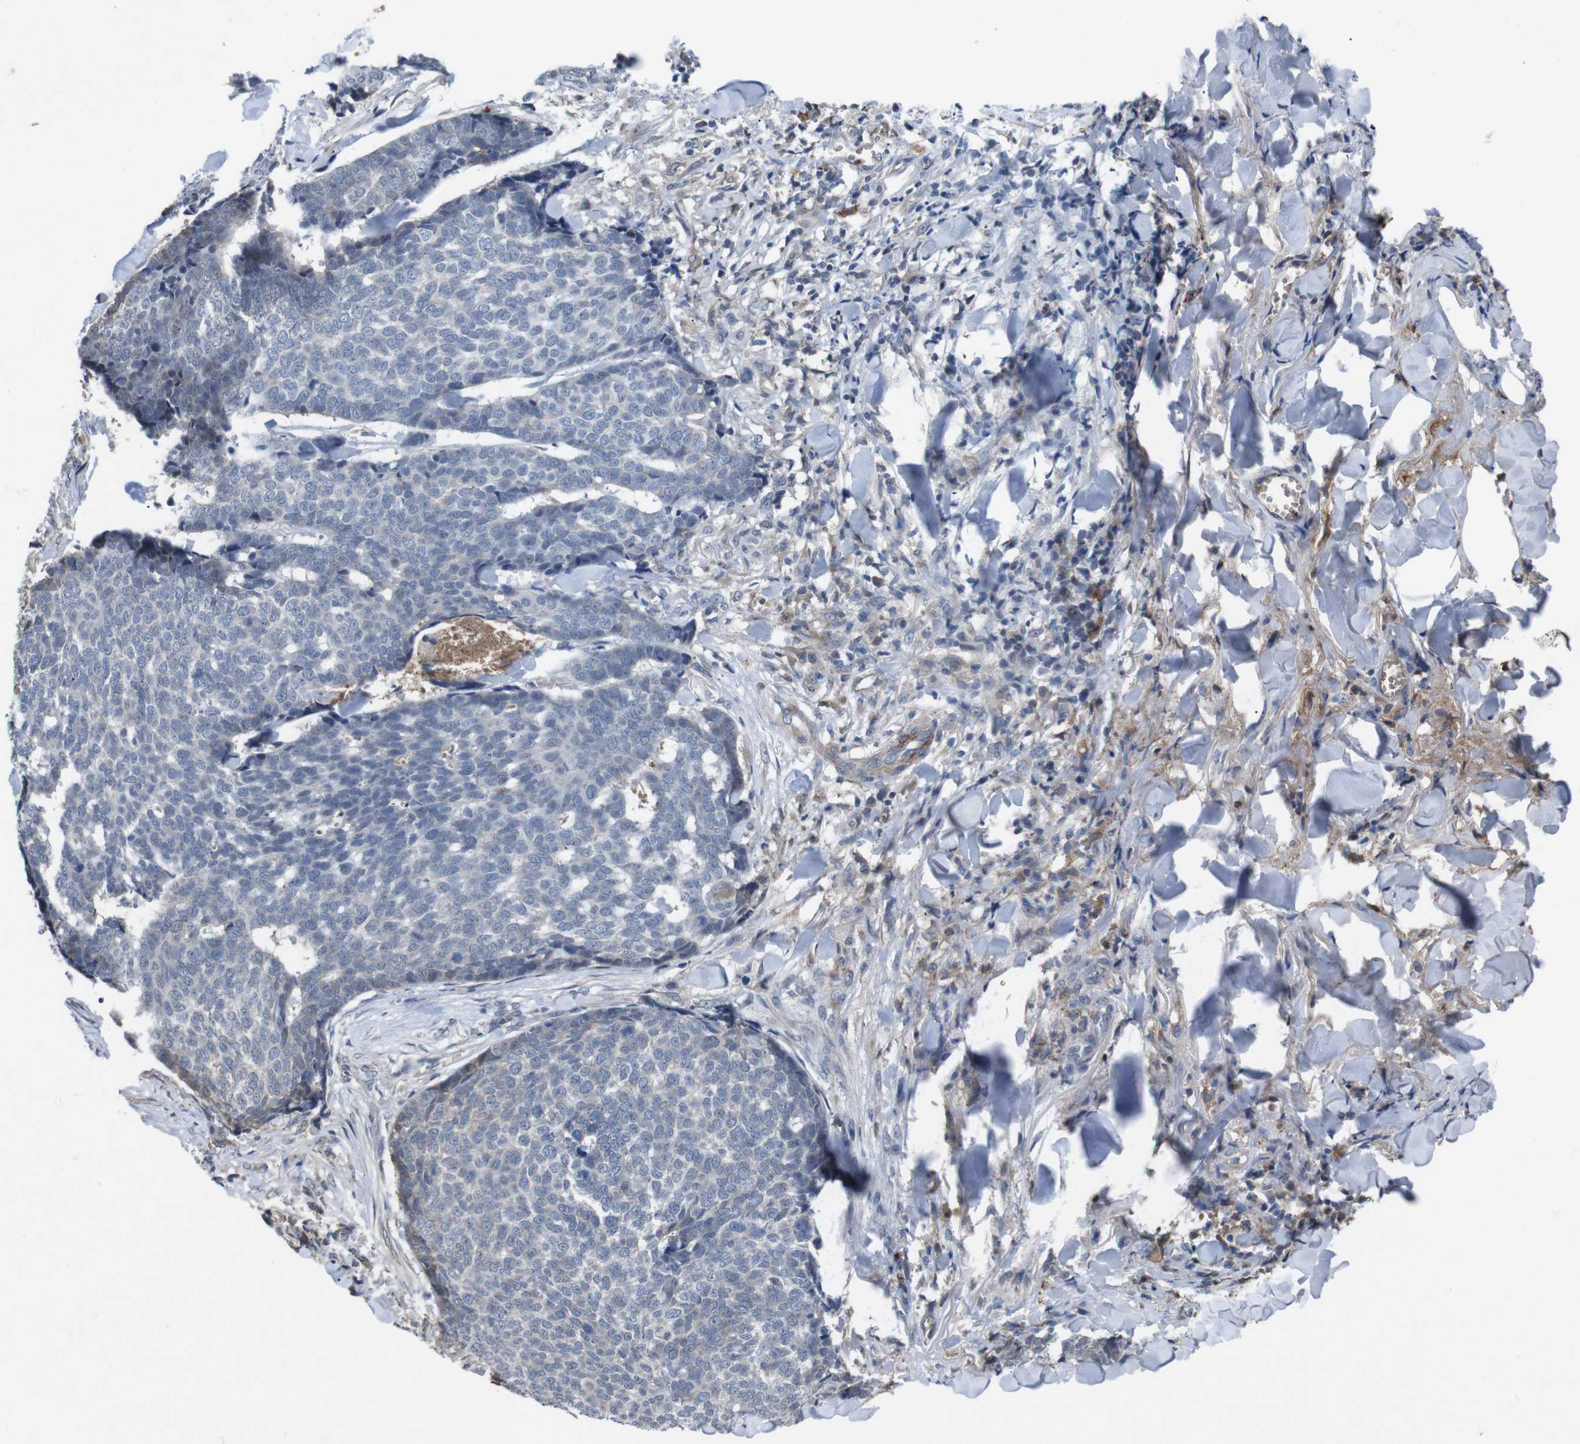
{"staining": {"intensity": "negative", "quantity": "none", "location": "none"}, "tissue": "skin cancer", "cell_type": "Tumor cells", "image_type": "cancer", "snomed": [{"axis": "morphology", "description": "Basal cell carcinoma"}, {"axis": "topography", "description": "Skin"}], "caption": "This histopathology image is of skin cancer (basal cell carcinoma) stained with immunohistochemistry (IHC) to label a protein in brown with the nuclei are counter-stained blue. There is no positivity in tumor cells.", "gene": "SPTB", "patient": {"sex": "male", "age": 84}}